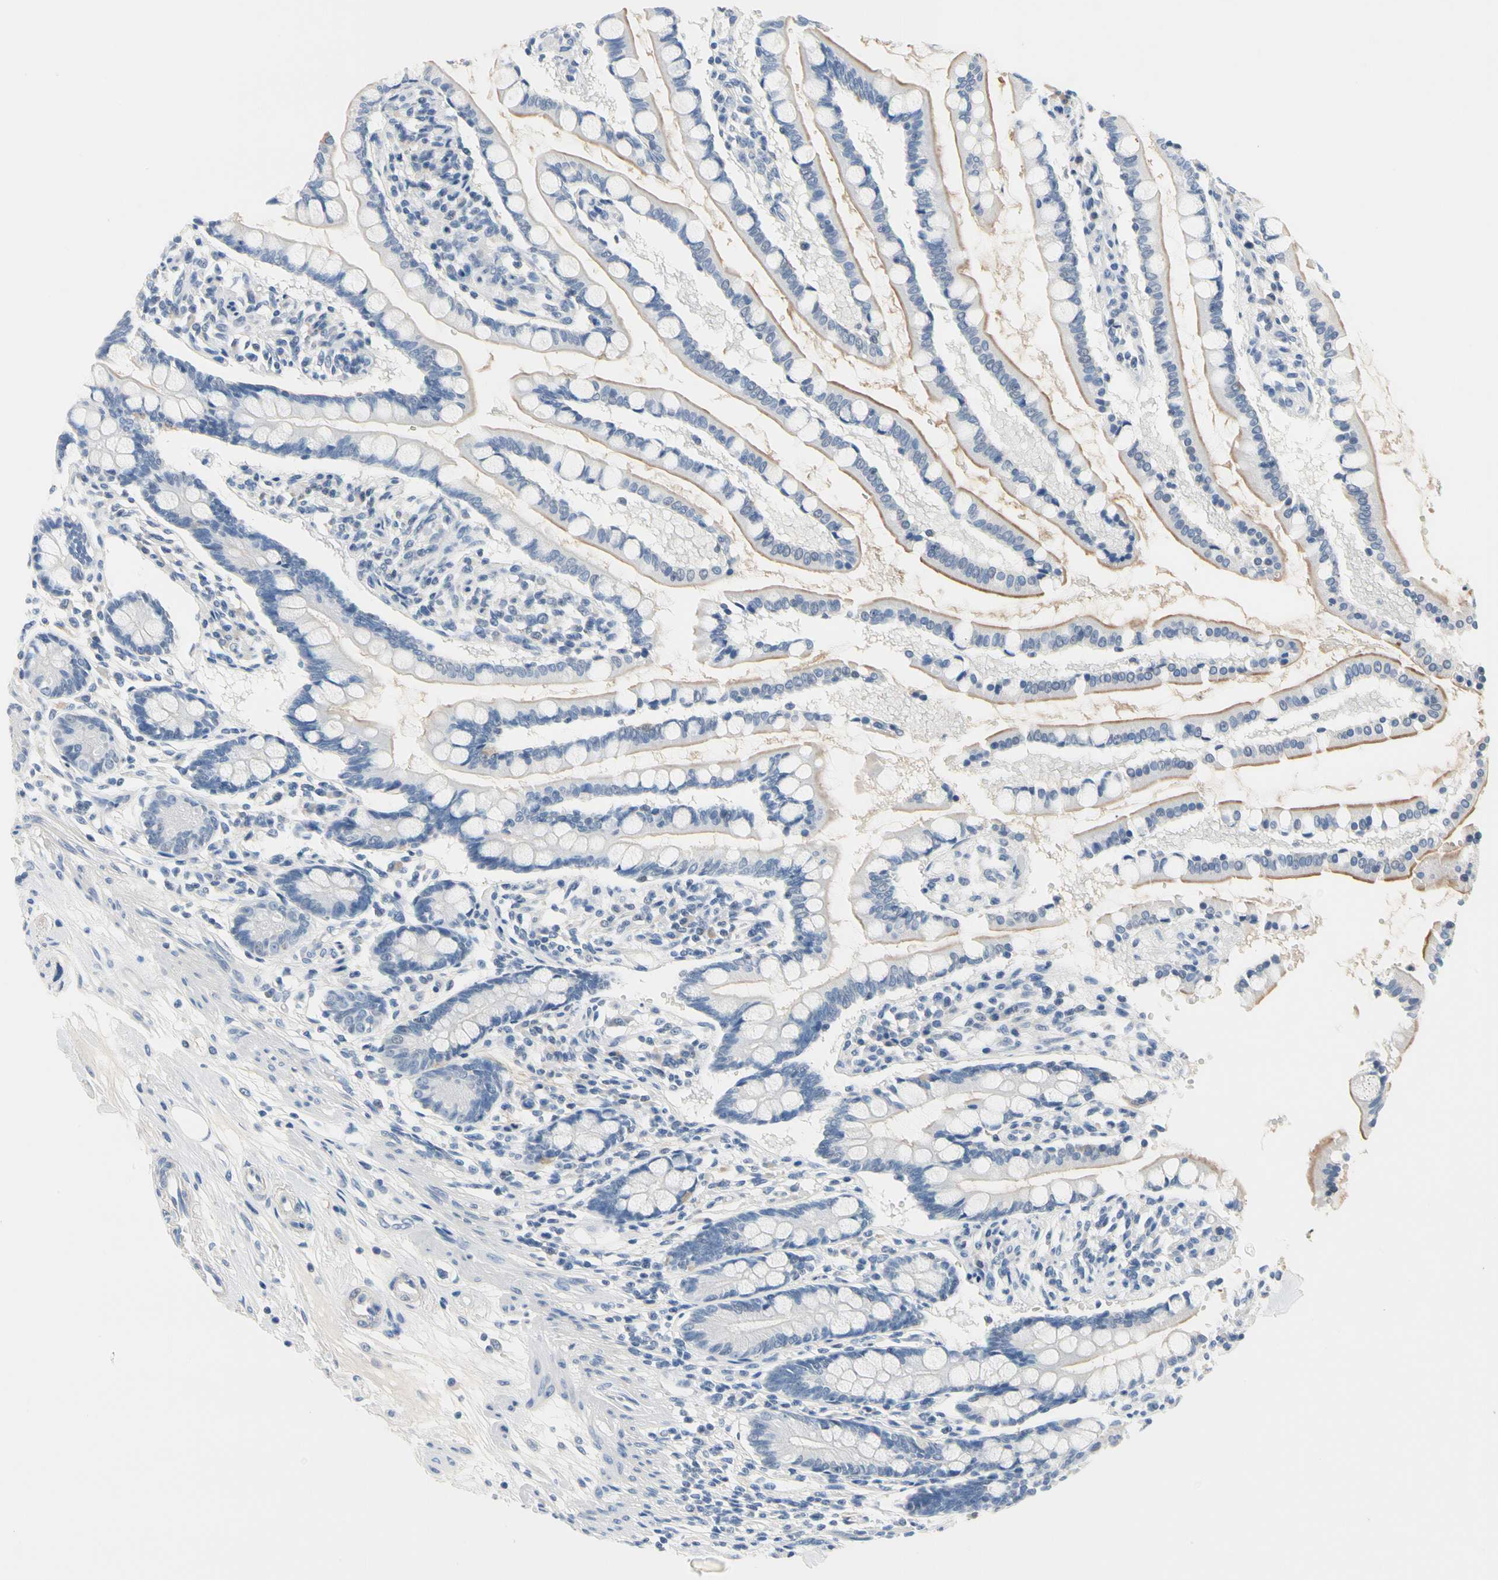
{"staining": {"intensity": "moderate", "quantity": "25%-75%", "location": "cytoplasmic/membranous"}, "tissue": "small intestine", "cell_type": "Glandular cells", "image_type": "normal", "snomed": [{"axis": "morphology", "description": "Normal tissue, NOS"}, {"axis": "topography", "description": "Small intestine"}], "caption": "Immunohistochemical staining of unremarkable small intestine displays 25%-75% levels of moderate cytoplasmic/membranous protein staining in approximately 25%-75% of glandular cells. The protein of interest is shown in brown color, while the nuclei are stained blue.", "gene": "MARK1", "patient": {"sex": "female", "age": 51}}